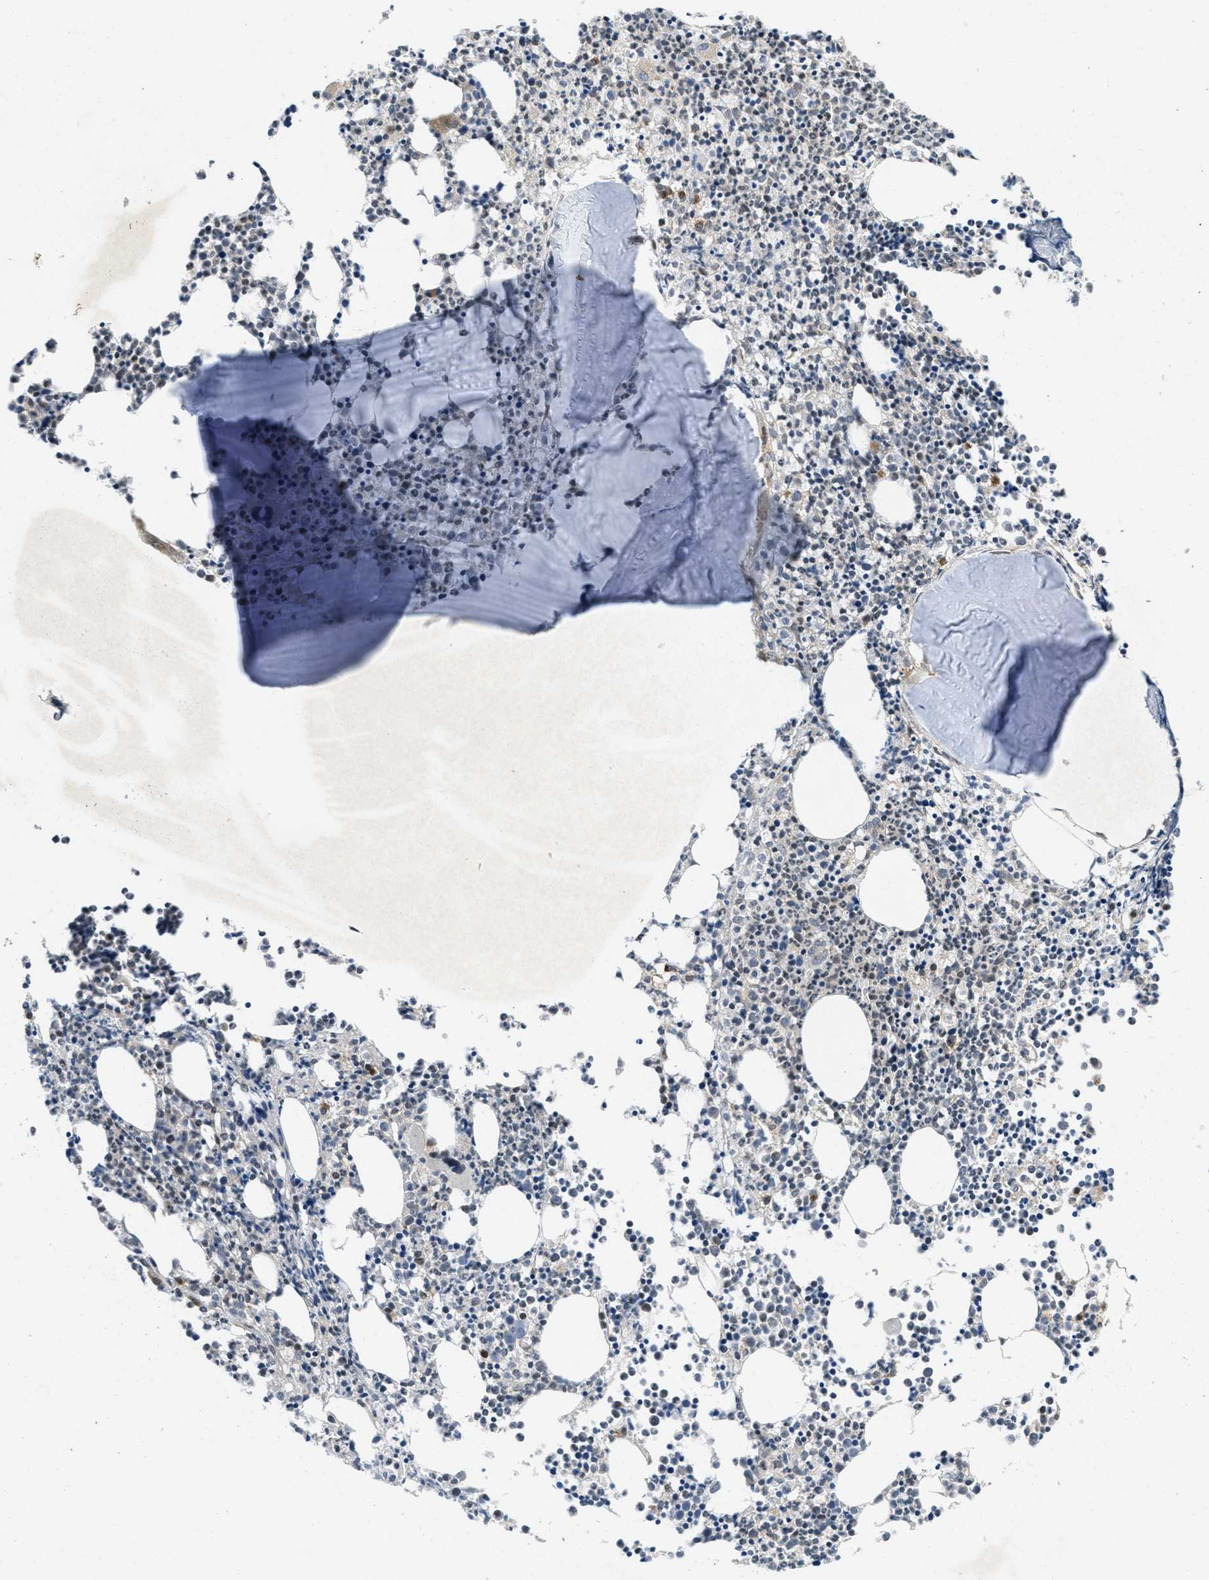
{"staining": {"intensity": "moderate", "quantity": "25%-75%", "location": "cytoplasmic/membranous"}, "tissue": "bone marrow", "cell_type": "Hematopoietic cells", "image_type": "normal", "snomed": [{"axis": "morphology", "description": "Normal tissue, NOS"}, {"axis": "morphology", "description": "Inflammation, NOS"}, {"axis": "topography", "description": "Bone marrow"}], "caption": "A micrograph of human bone marrow stained for a protein shows moderate cytoplasmic/membranous brown staining in hematopoietic cells. (DAB IHC, brown staining for protein, blue staining for nuclei).", "gene": "IFNLR1", "patient": {"sex": "female", "age": 53}}